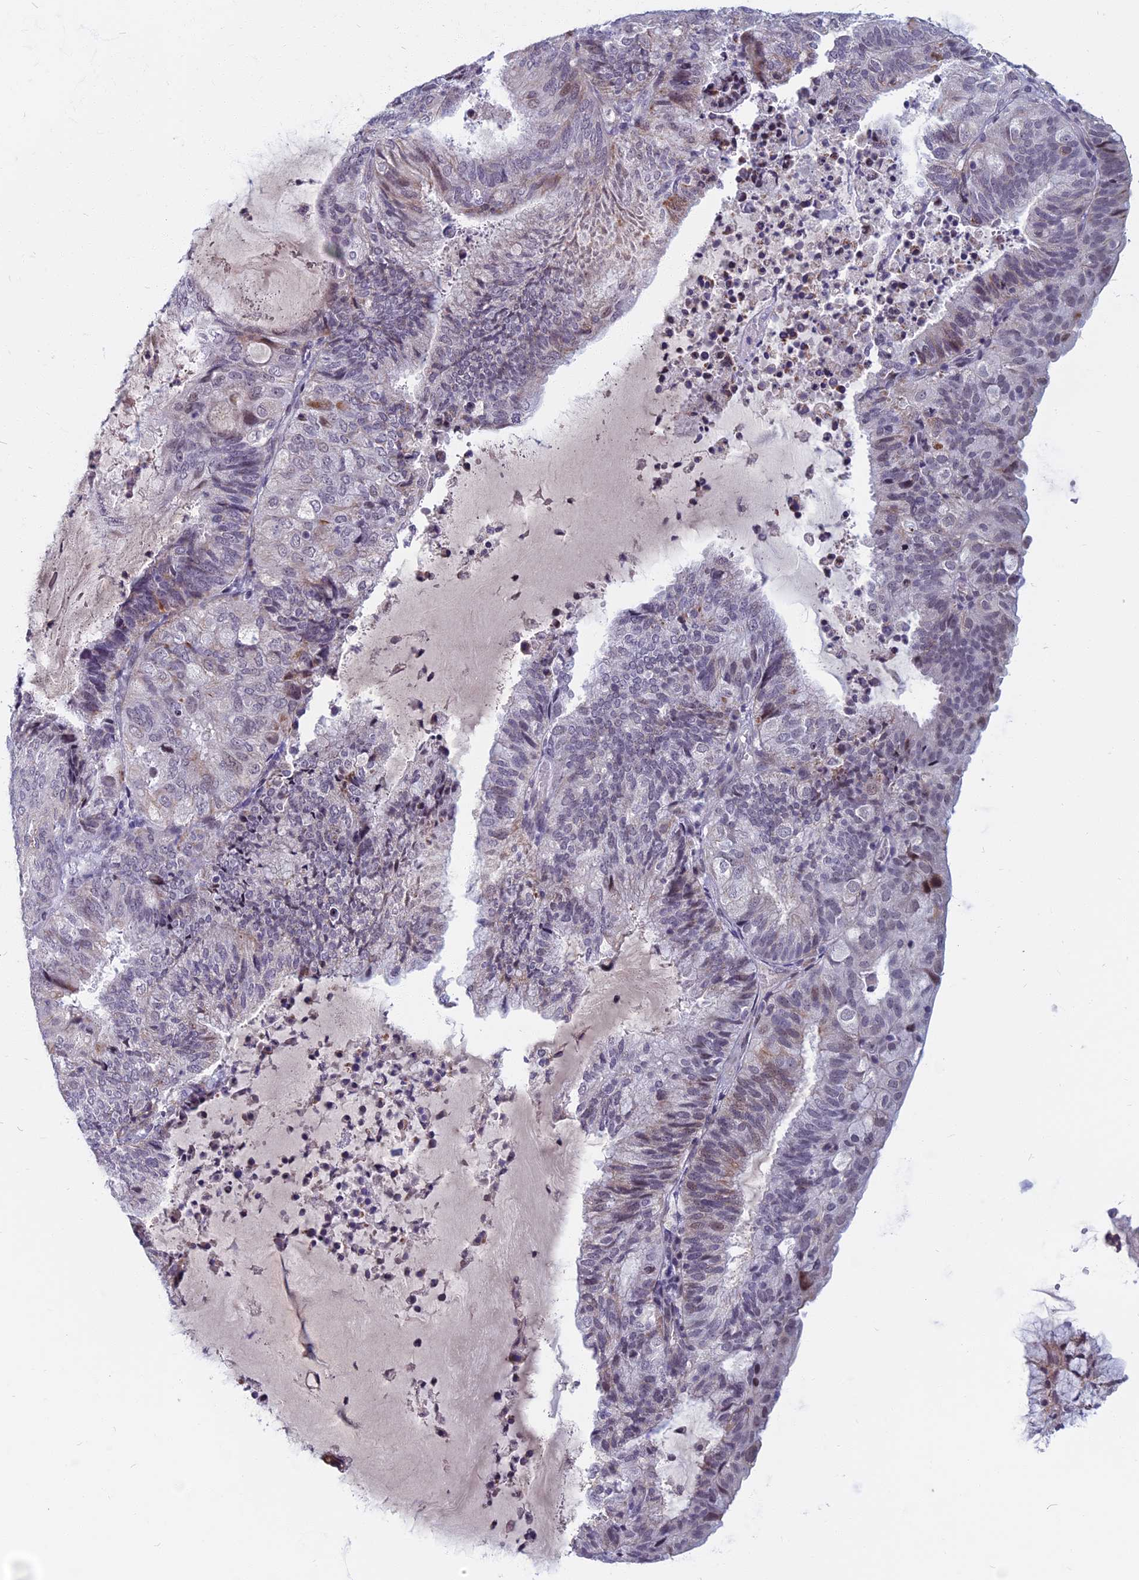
{"staining": {"intensity": "weak", "quantity": "<25%", "location": "nuclear"}, "tissue": "endometrial cancer", "cell_type": "Tumor cells", "image_type": "cancer", "snomed": [{"axis": "morphology", "description": "Adenocarcinoma, NOS"}, {"axis": "topography", "description": "Endometrium"}], "caption": "Endometrial adenocarcinoma stained for a protein using immunohistochemistry (IHC) demonstrates no staining tumor cells.", "gene": "CDC7", "patient": {"sex": "female", "age": 81}}